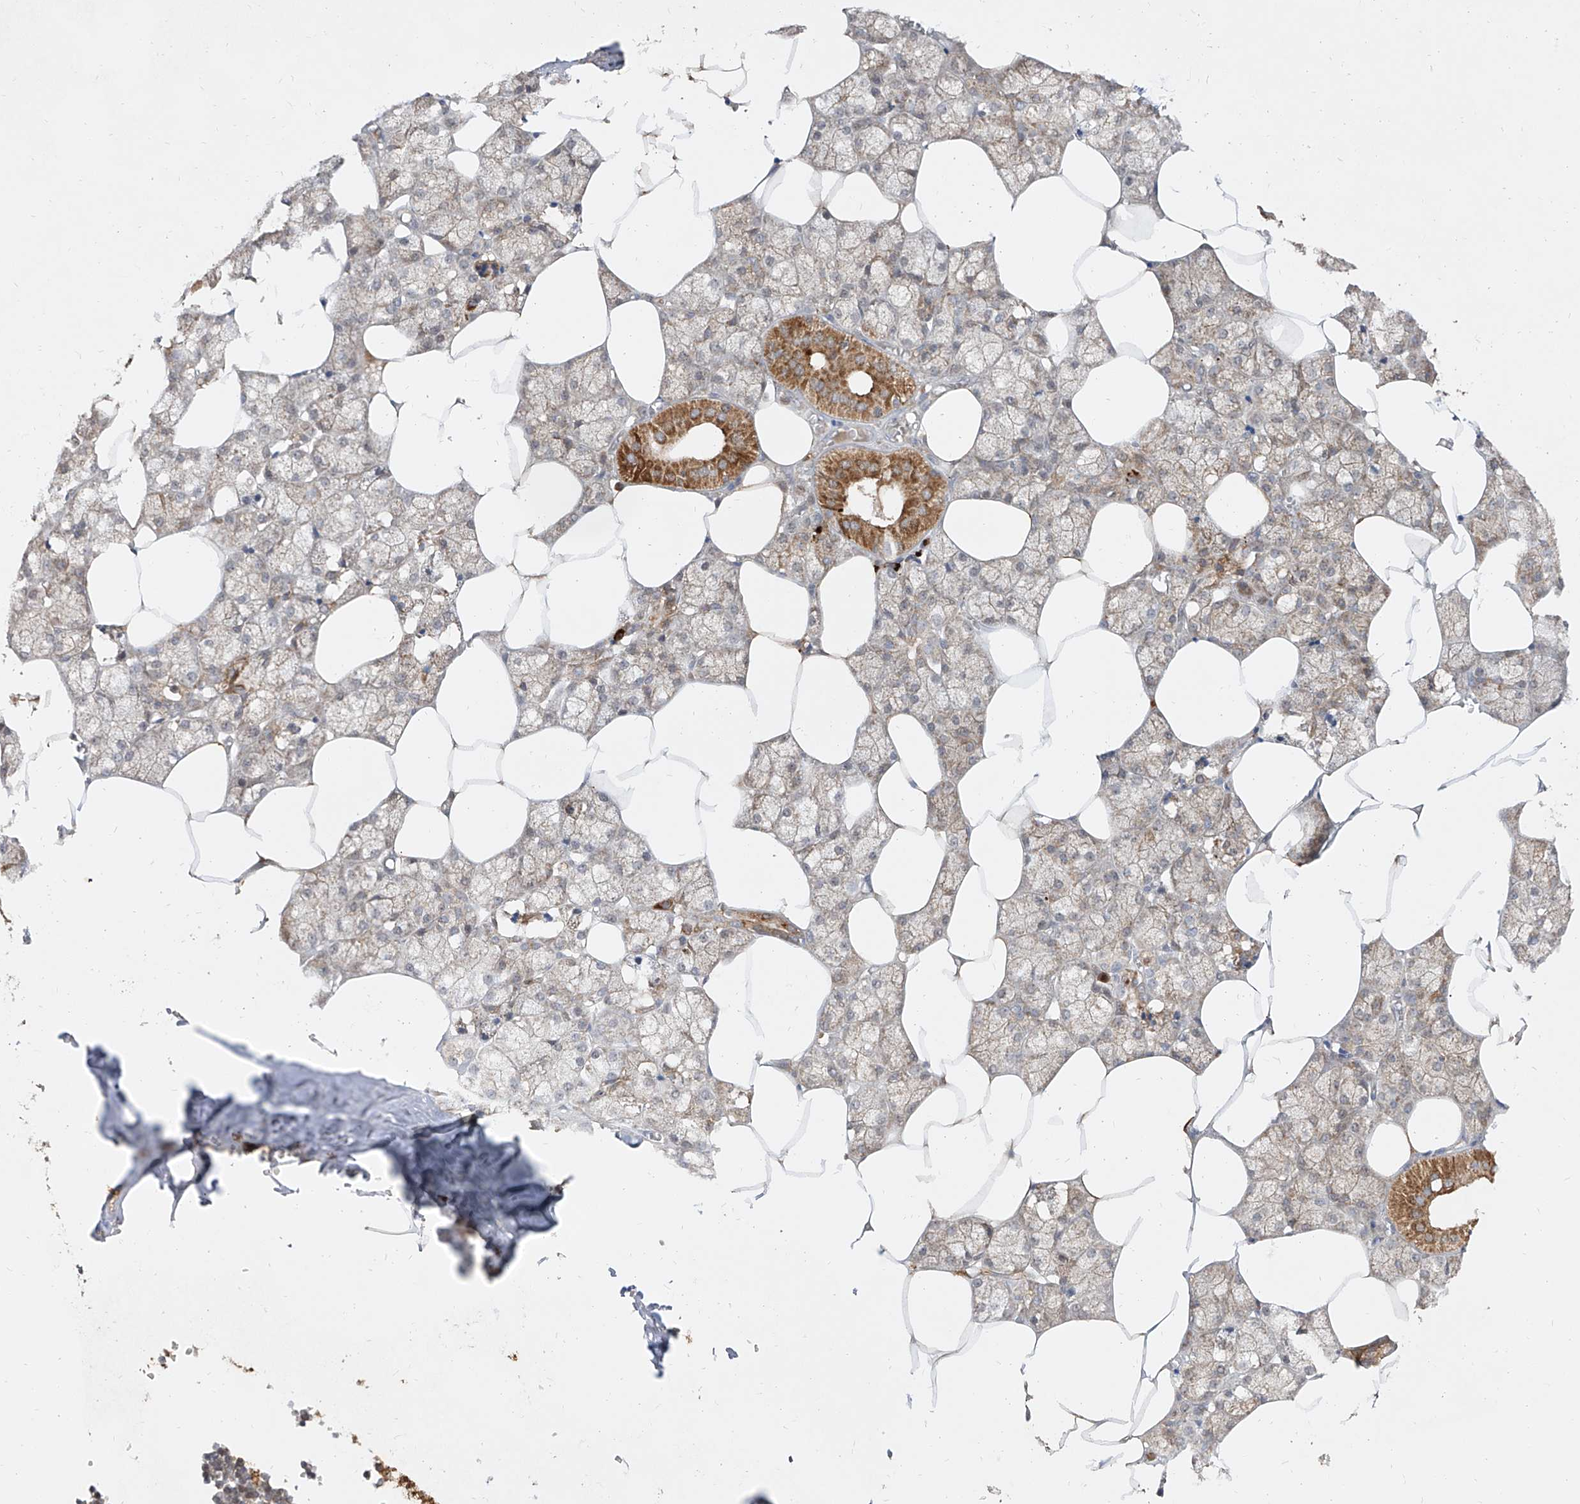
{"staining": {"intensity": "strong", "quantity": "25%-75%", "location": "cytoplasmic/membranous"}, "tissue": "salivary gland", "cell_type": "Glandular cells", "image_type": "normal", "snomed": [{"axis": "morphology", "description": "Normal tissue, NOS"}, {"axis": "topography", "description": "Salivary gland"}], "caption": "Strong cytoplasmic/membranous protein positivity is present in approximately 25%-75% of glandular cells in salivary gland. (DAB (3,3'-diaminobenzidine) IHC with brightfield microscopy, high magnification).", "gene": "AIM2", "patient": {"sex": "male", "age": 62}}